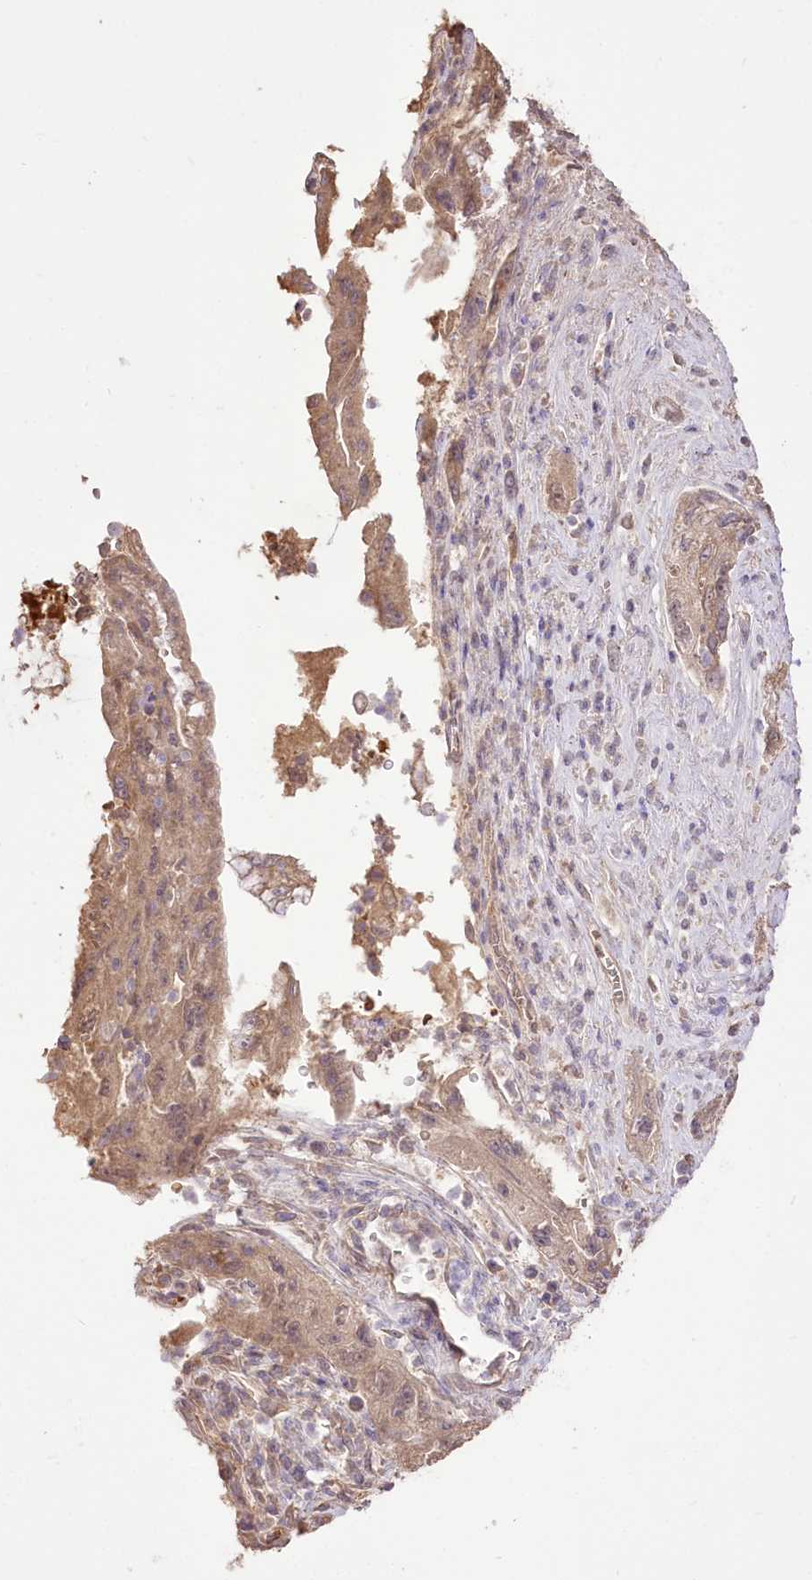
{"staining": {"intensity": "weak", "quantity": ">75%", "location": "cytoplasmic/membranous"}, "tissue": "pancreatic cancer", "cell_type": "Tumor cells", "image_type": "cancer", "snomed": [{"axis": "morphology", "description": "Adenocarcinoma, NOS"}, {"axis": "topography", "description": "Pancreas"}], "caption": "Protein analysis of adenocarcinoma (pancreatic) tissue displays weak cytoplasmic/membranous staining in about >75% of tumor cells.", "gene": "R3HDM2", "patient": {"sex": "female", "age": 73}}